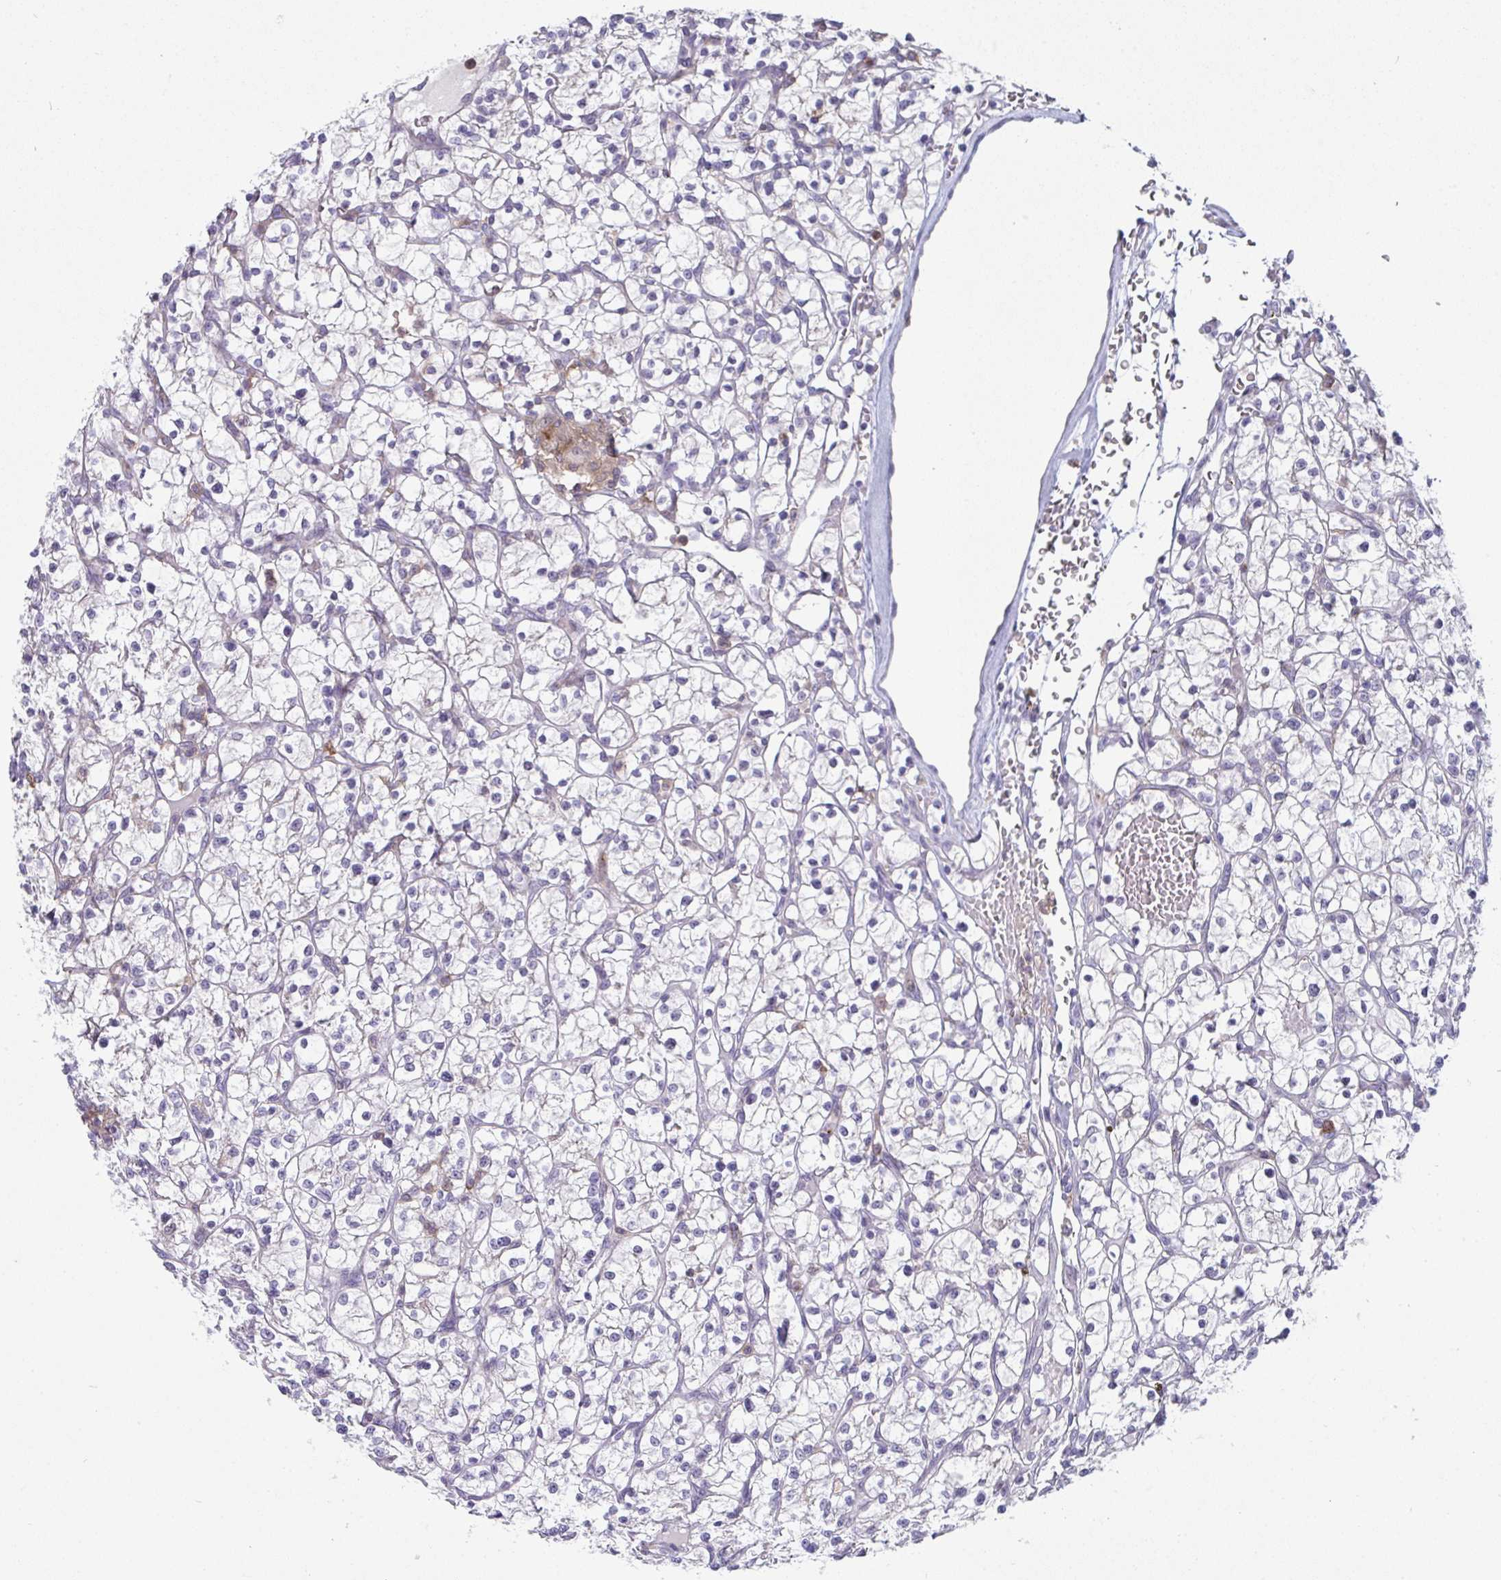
{"staining": {"intensity": "negative", "quantity": "none", "location": "none"}, "tissue": "renal cancer", "cell_type": "Tumor cells", "image_type": "cancer", "snomed": [{"axis": "morphology", "description": "Adenocarcinoma, NOS"}, {"axis": "topography", "description": "Kidney"}], "caption": "Tumor cells are negative for brown protein staining in renal cancer (adenocarcinoma).", "gene": "DISP2", "patient": {"sex": "female", "age": 64}}